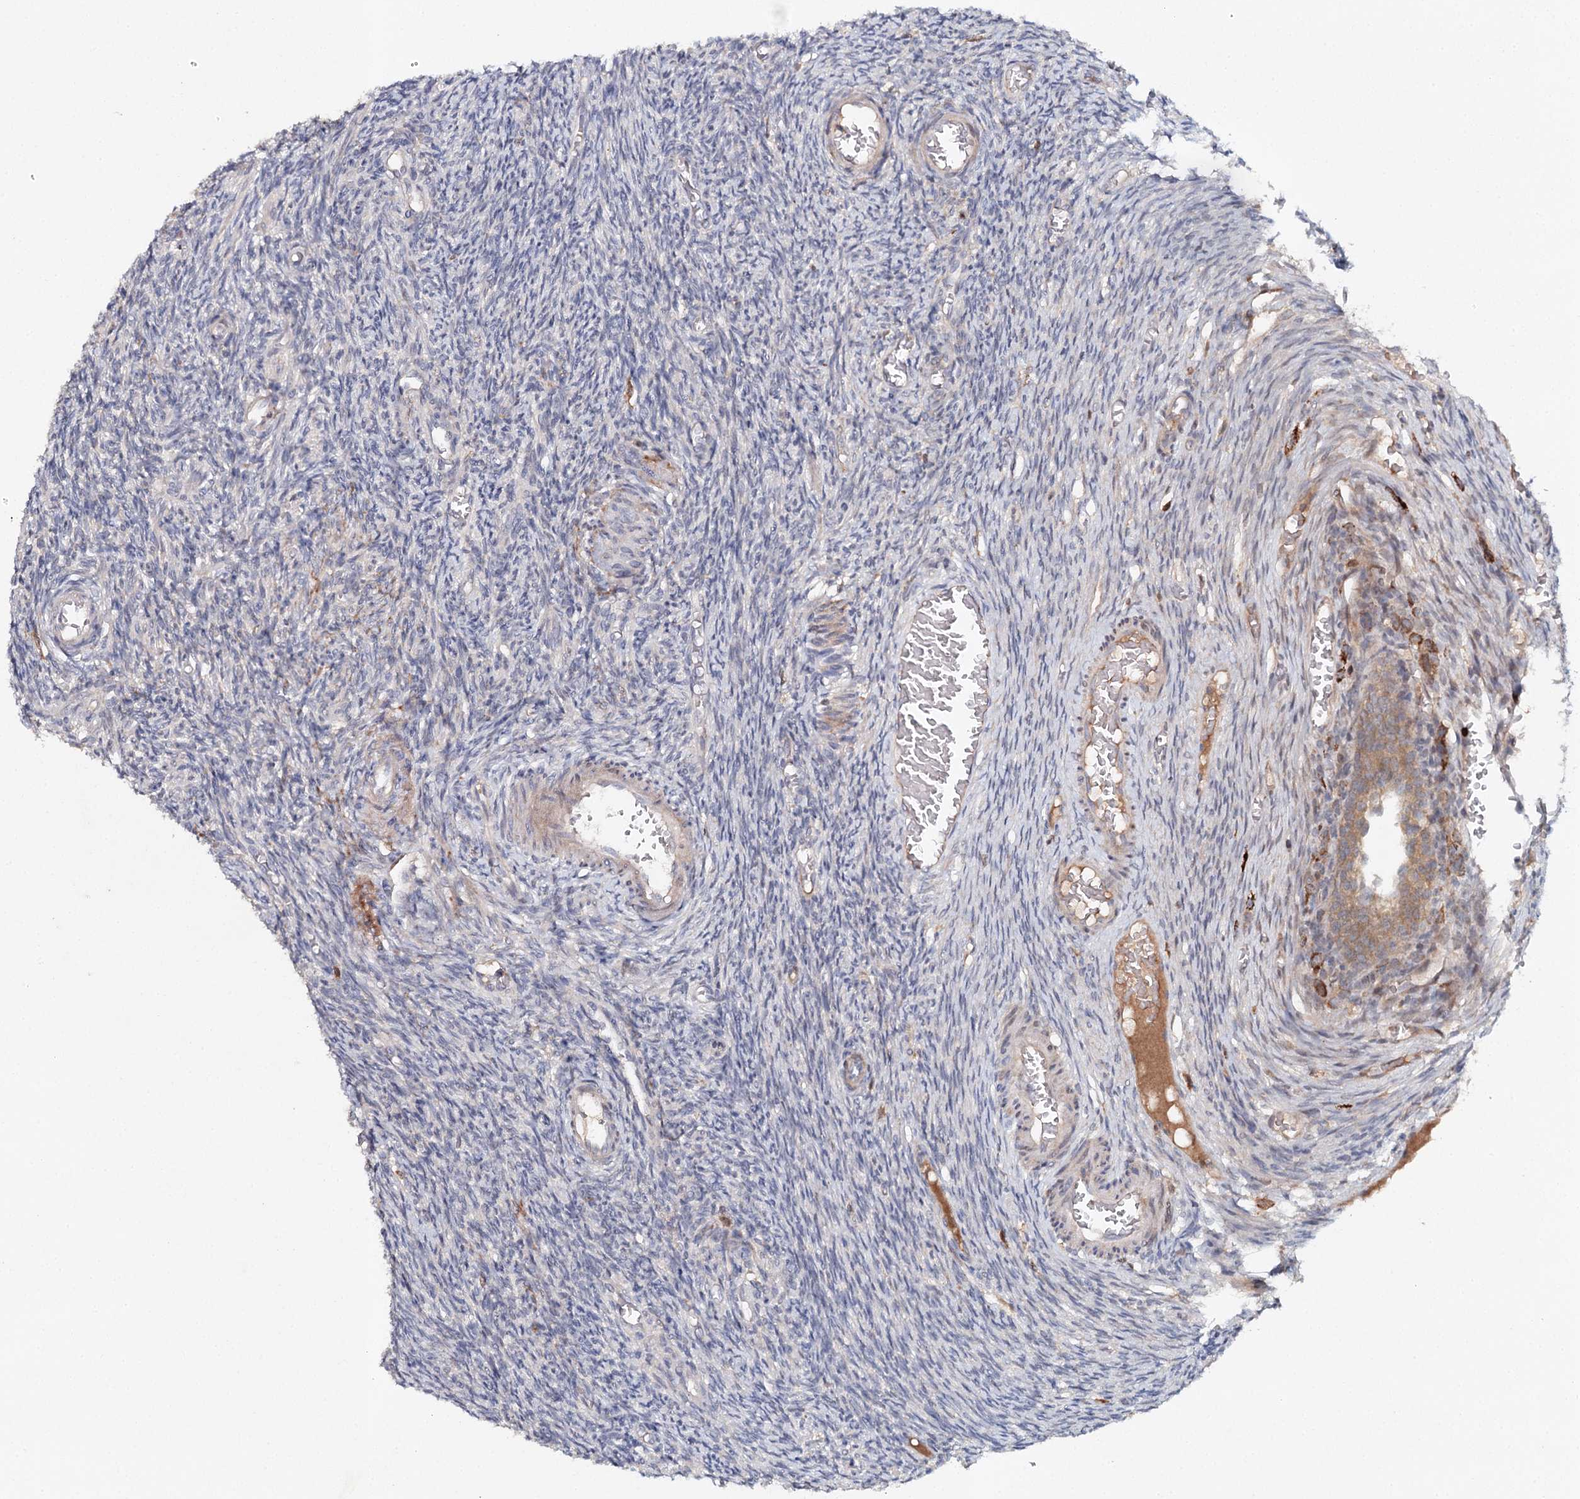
{"staining": {"intensity": "negative", "quantity": "none", "location": "none"}, "tissue": "ovary", "cell_type": "Ovarian stroma cells", "image_type": "normal", "snomed": [{"axis": "morphology", "description": "Normal tissue, NOS"}, {"axis": "topography", "description": "Ovary"}], "caption": "DAB immunohistochemical staining of unremarkable ovary demonstrates no significant positivity in ovarian stroma cells.", "gene": "SLC41A2", "patient": {"sex": "female", "age": 27}}